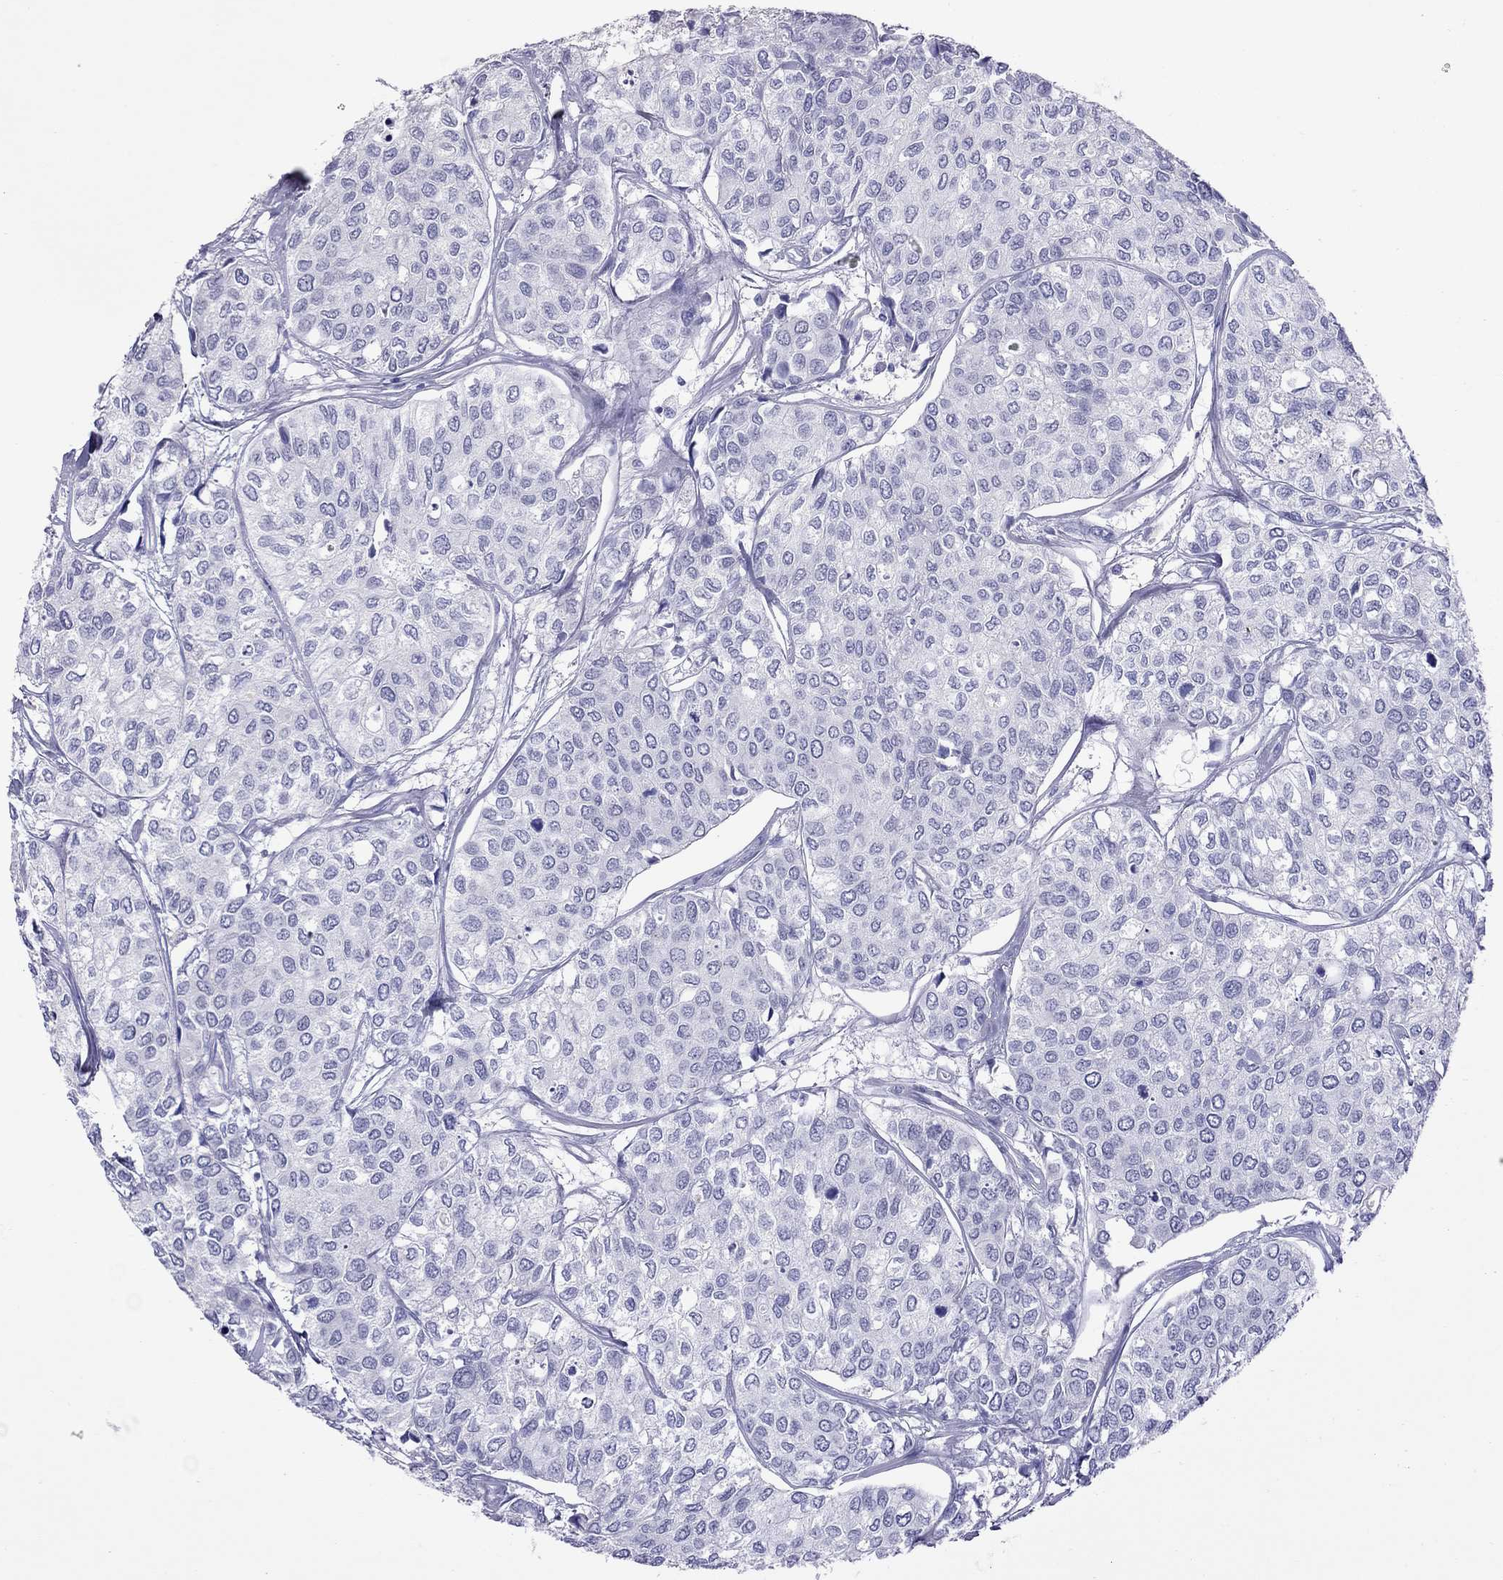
{"staining": {"intensity": "negative", "quantity": "none", "location": "none"}, "tissue": "urothelial cancer", "cell_type": "Tumor cells", "image_type": "cancer", "snomed": [{"axis": "morphology", "description": "Urothelial carcinoma, High grade"}, {"axis": "topography", "description": "Urinary bladder"}], "caption": "Immunohistochemistry image of human high-grade urothelial carcinoma stained for a protein (brown), which demonstrates no staining in tumor cells.", "gene": "CHRNB3", "patient": {"sex": "male", "age": 73}}